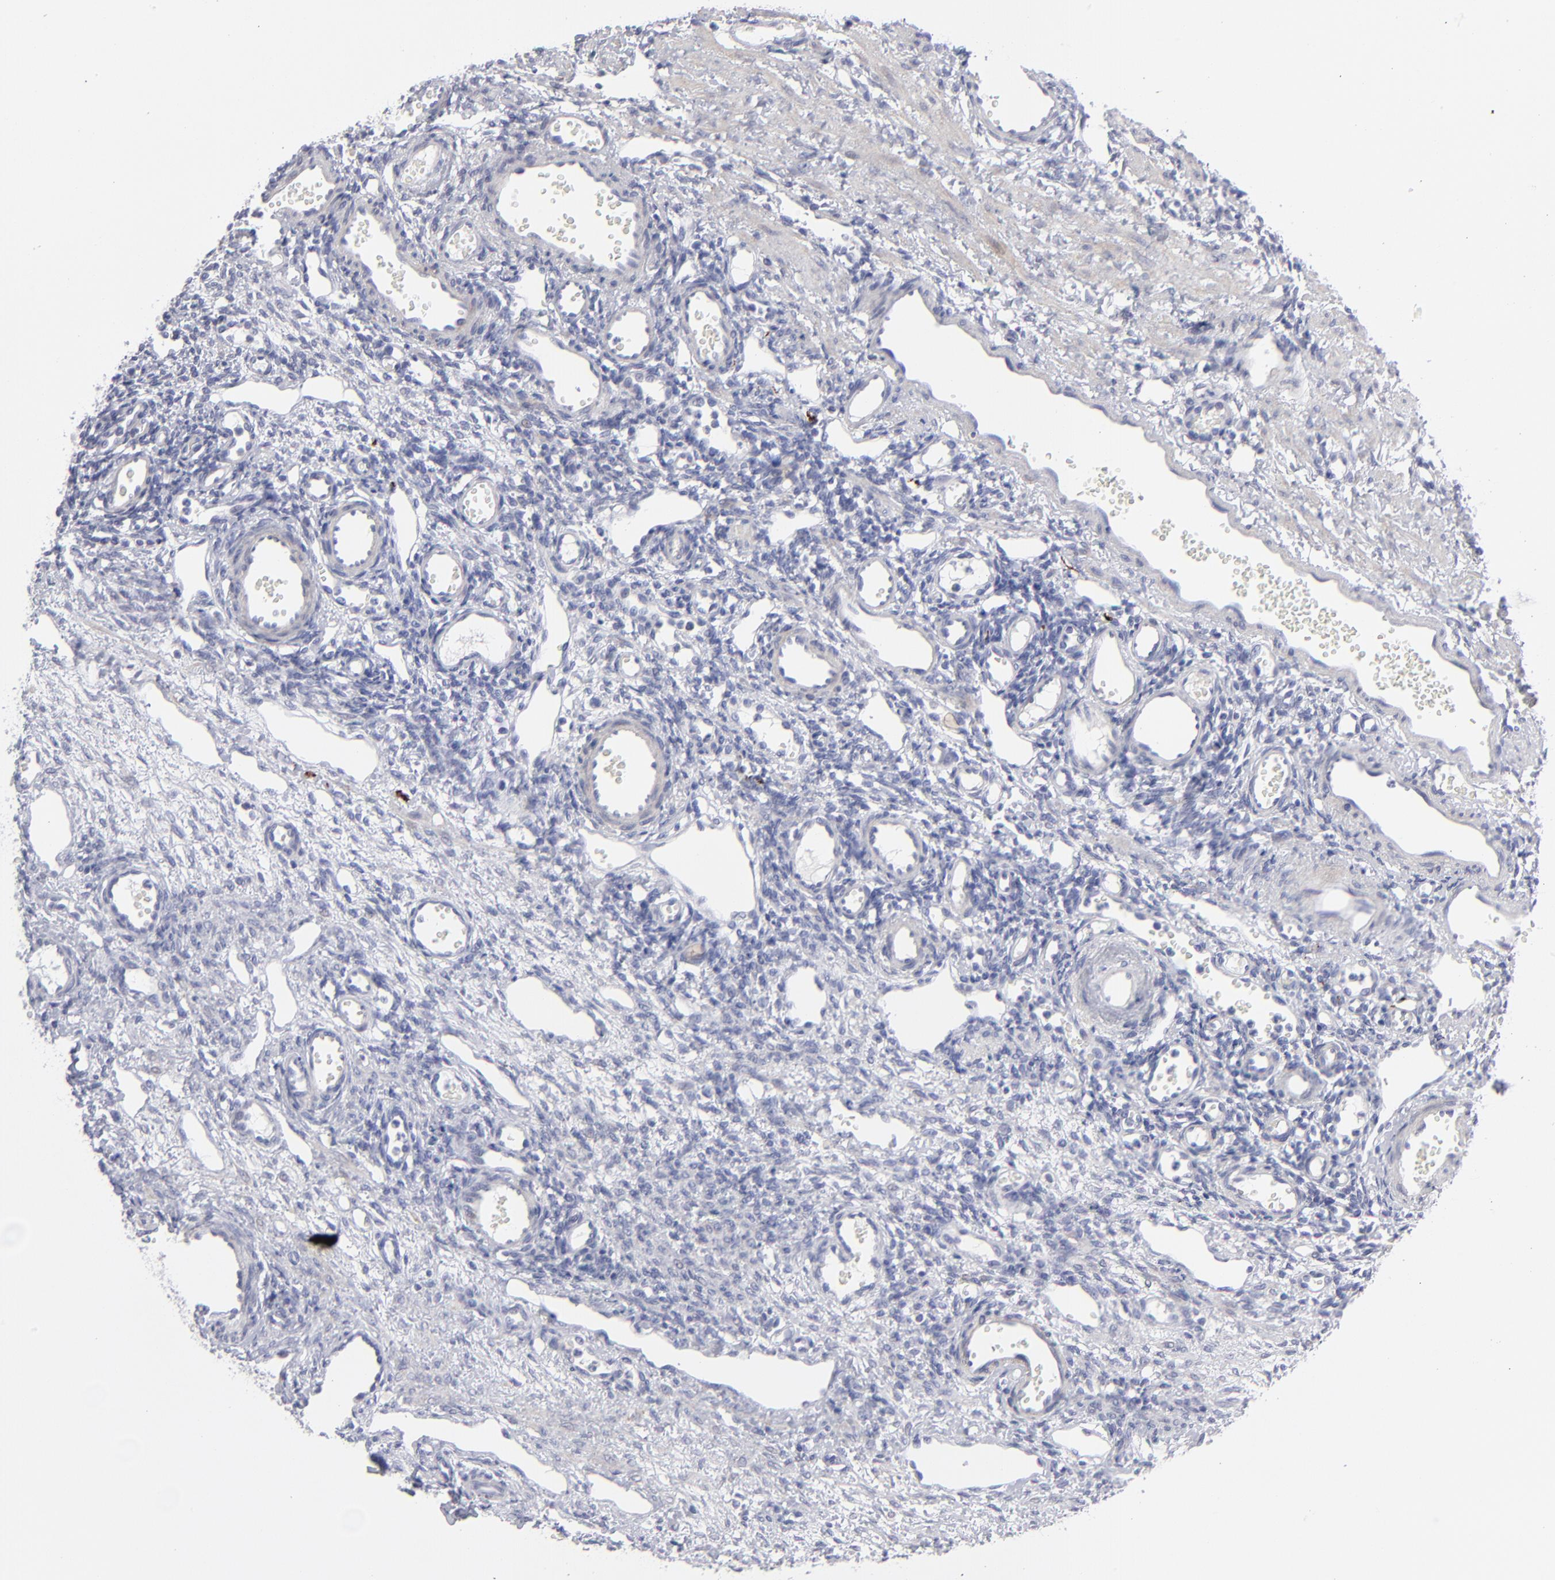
{"staining": {"intensity": "negative", "quantity": "none", "location": "none"}, "tissue": "ovary", "cell_type": "Follicle cells", "image_type": "normal", "snomed": [{"axis": "morphology", "description": "Normal tissue, NOS"}, {"axis": "topography", "description": "Ovary"}], "caption": "Histopathology image shows no significant protein expression in follicle cells of normal ovary.", "gene": "CADM3", "patient": {"sex": "female", "age": 33}}